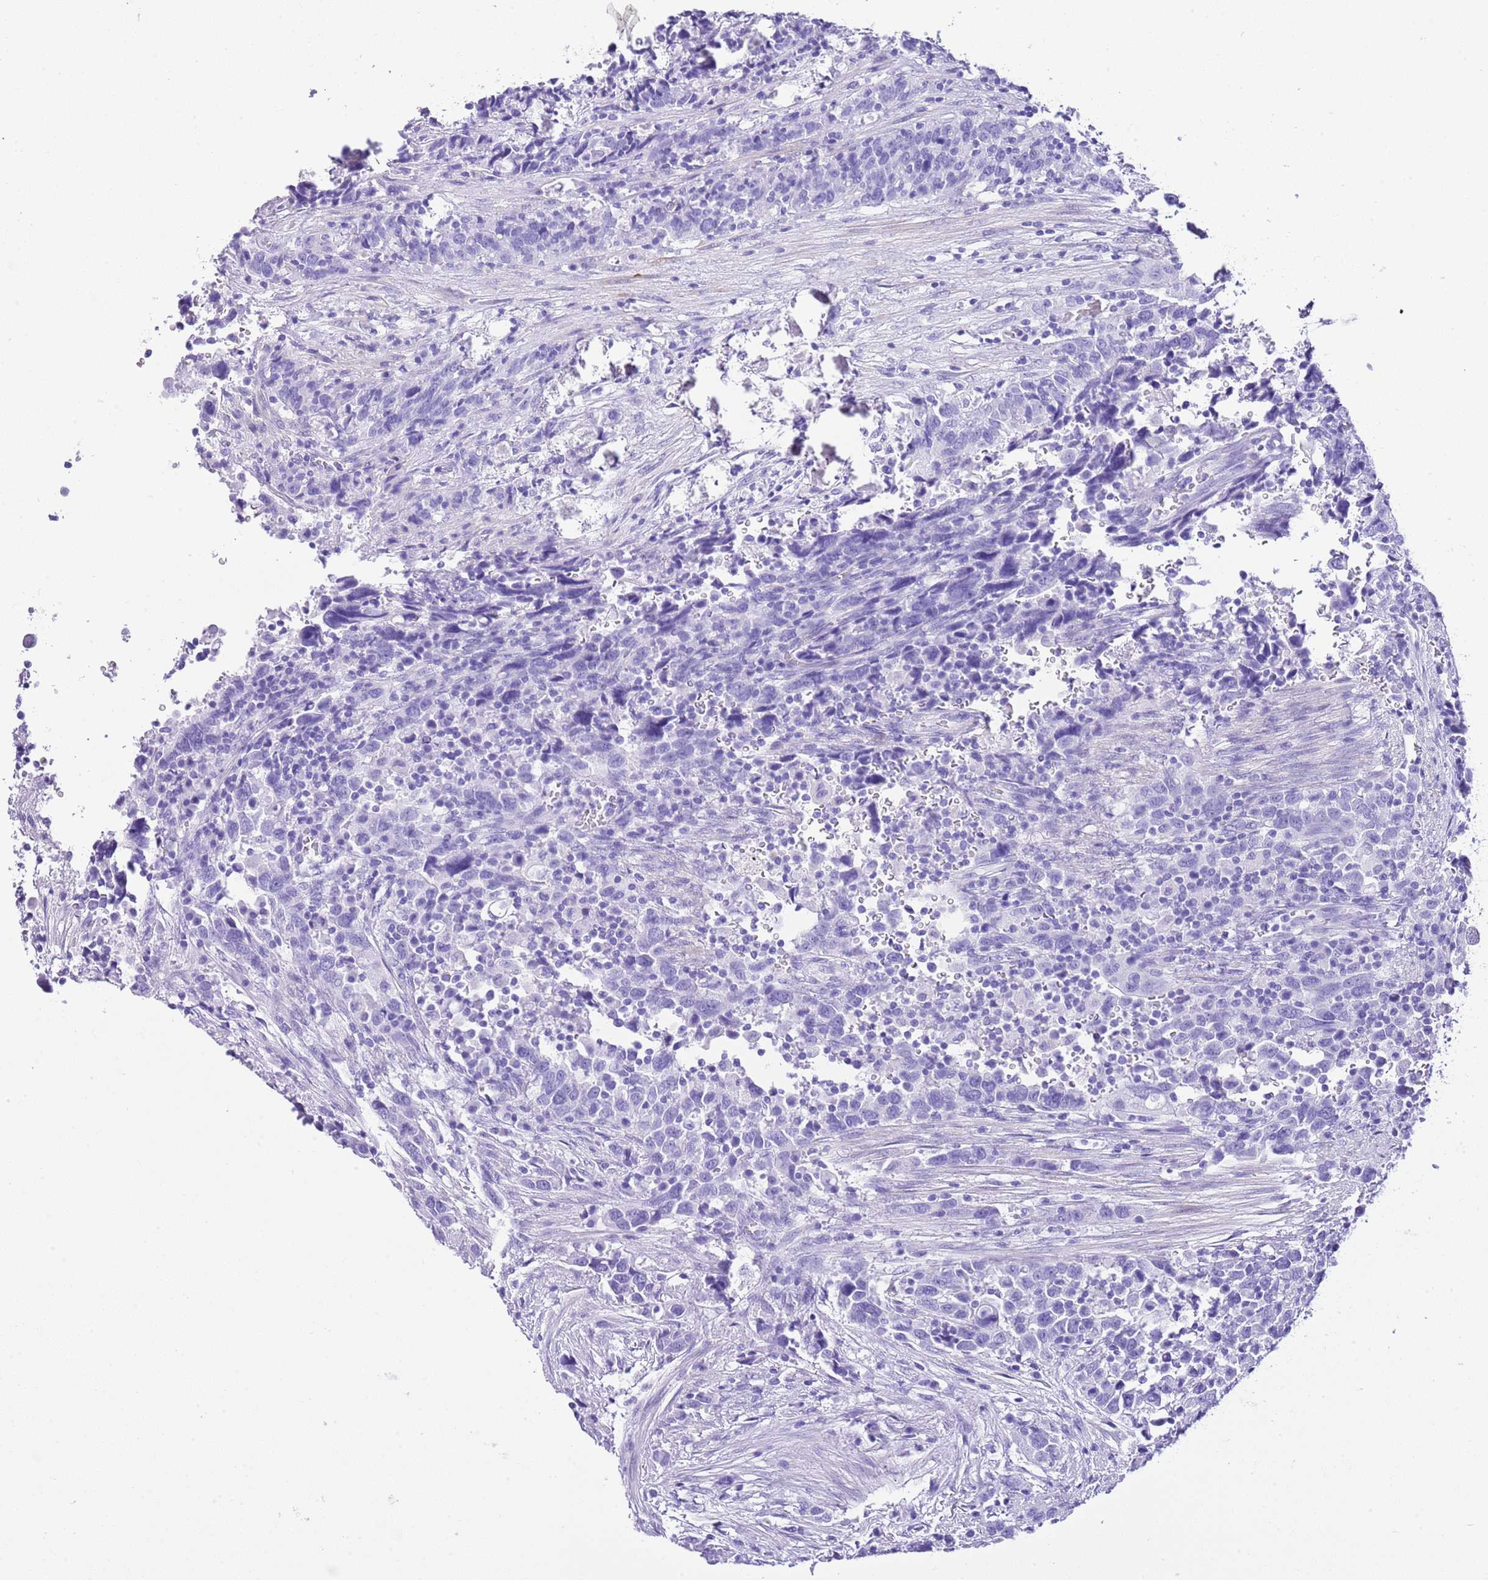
{"staining": {"intensity": "negative", "quantity": "none", "location": "none"}, "tissue": "urothelial cancer", "cell_type": "Tumor cells", "image_type": "cancer", "snomed": [{"axis": "morphology", "description": "Urothelial carcinoma, High grade"}, {"axis": "topography", "description": "Urinary bladder"}], "caption": "The image reveals no significant expression in tumor cells of urothelial cancer.", "gene": "KCNC1", "patient": {"sex": "male", "age": 61}}